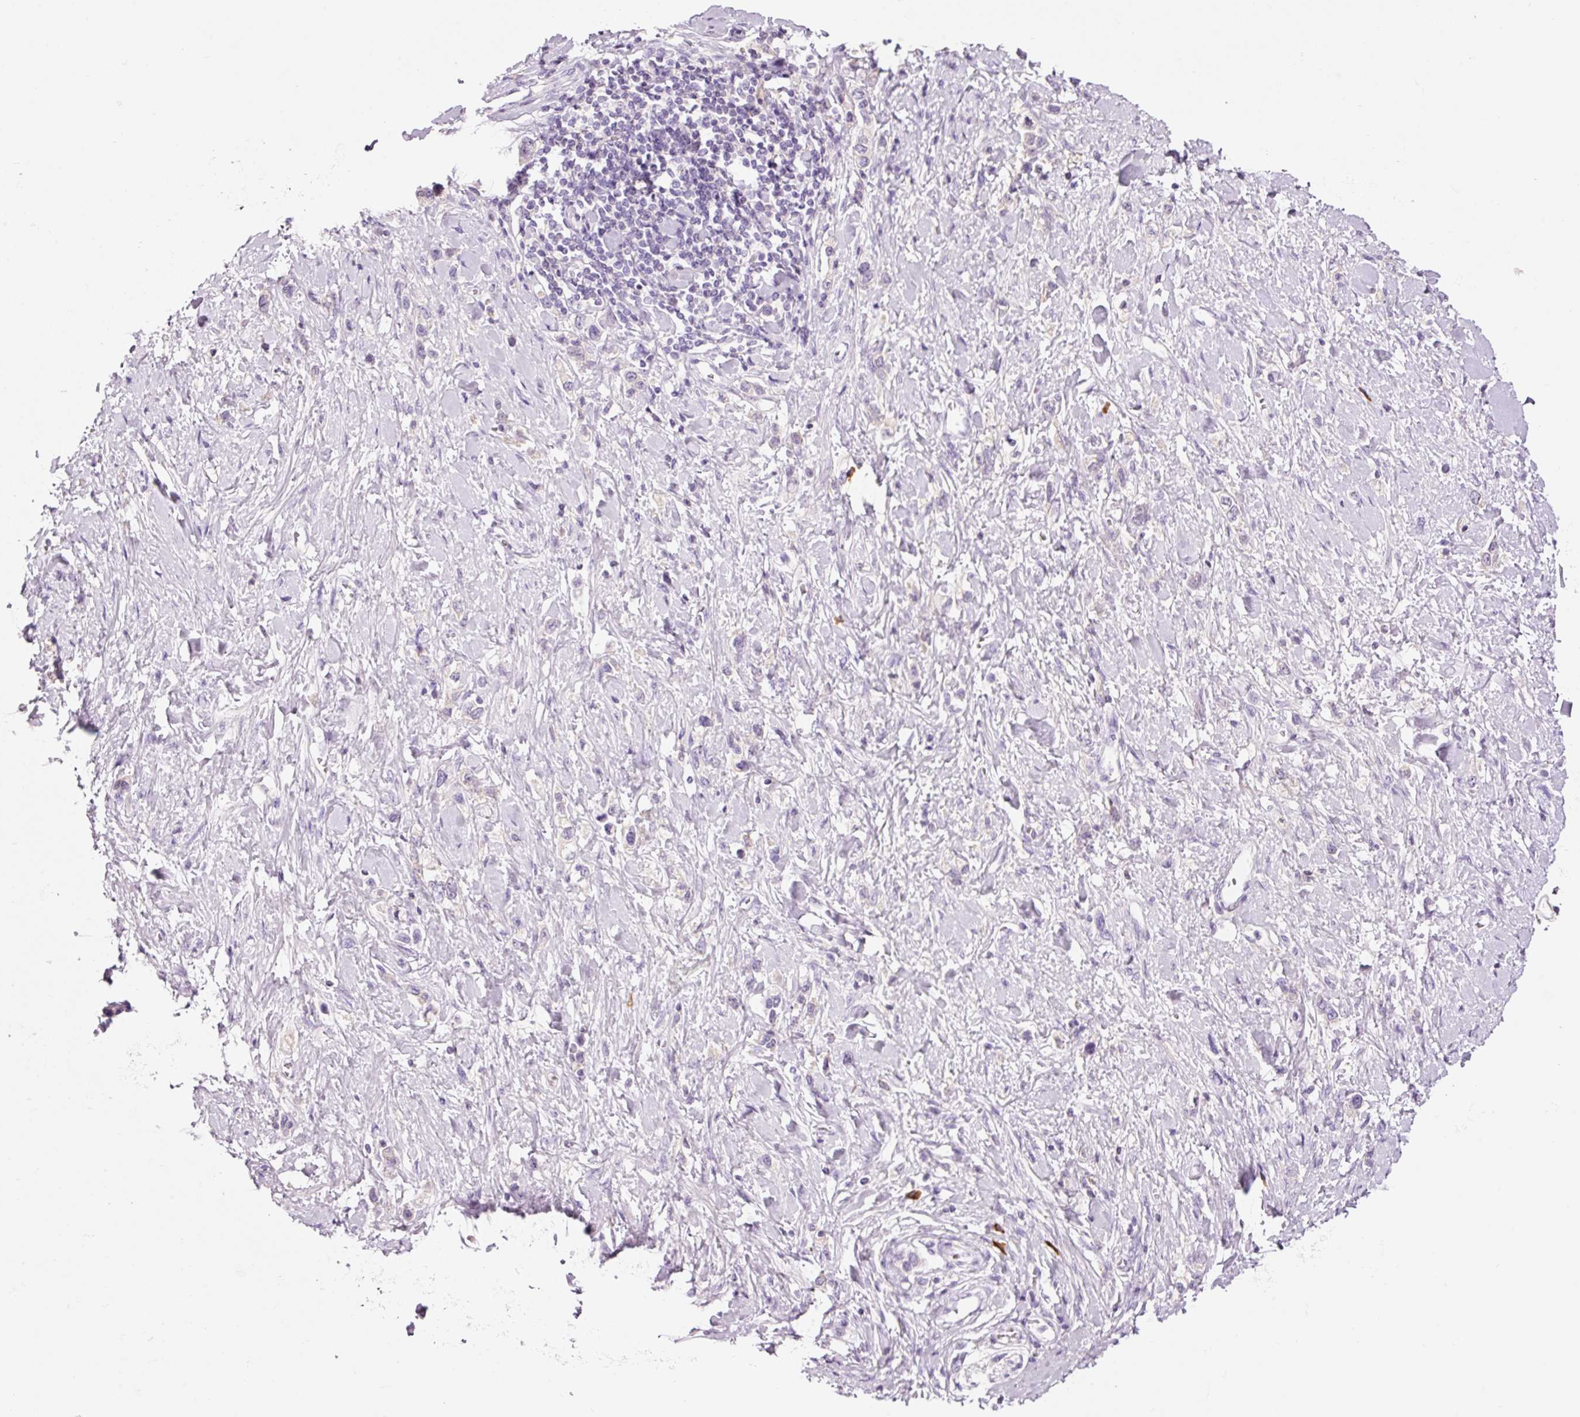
{"staining": {"intensity": "negative", "quantity": "none", "location": "none"}, "tissue": "stomach cancer", "cell_type": "Tumor cells", "image_type": "cancer", "snomed": [{"axis": "morphology", "description": "Normal tissue, NOS"}, {"axis": "morphology", "description": "Adenocarcinoma, NOS"}, {"axis": "topography", "description": "Stomach, upper"}, {"axis": "topography", "description": "Stomach"}], "caption": "Immunohistochemical staining of human stomach cancer demonstrates no significant expression in tumor cells.", "gene": "KLF1", "patient": {"sex": "female", "age": 65}}